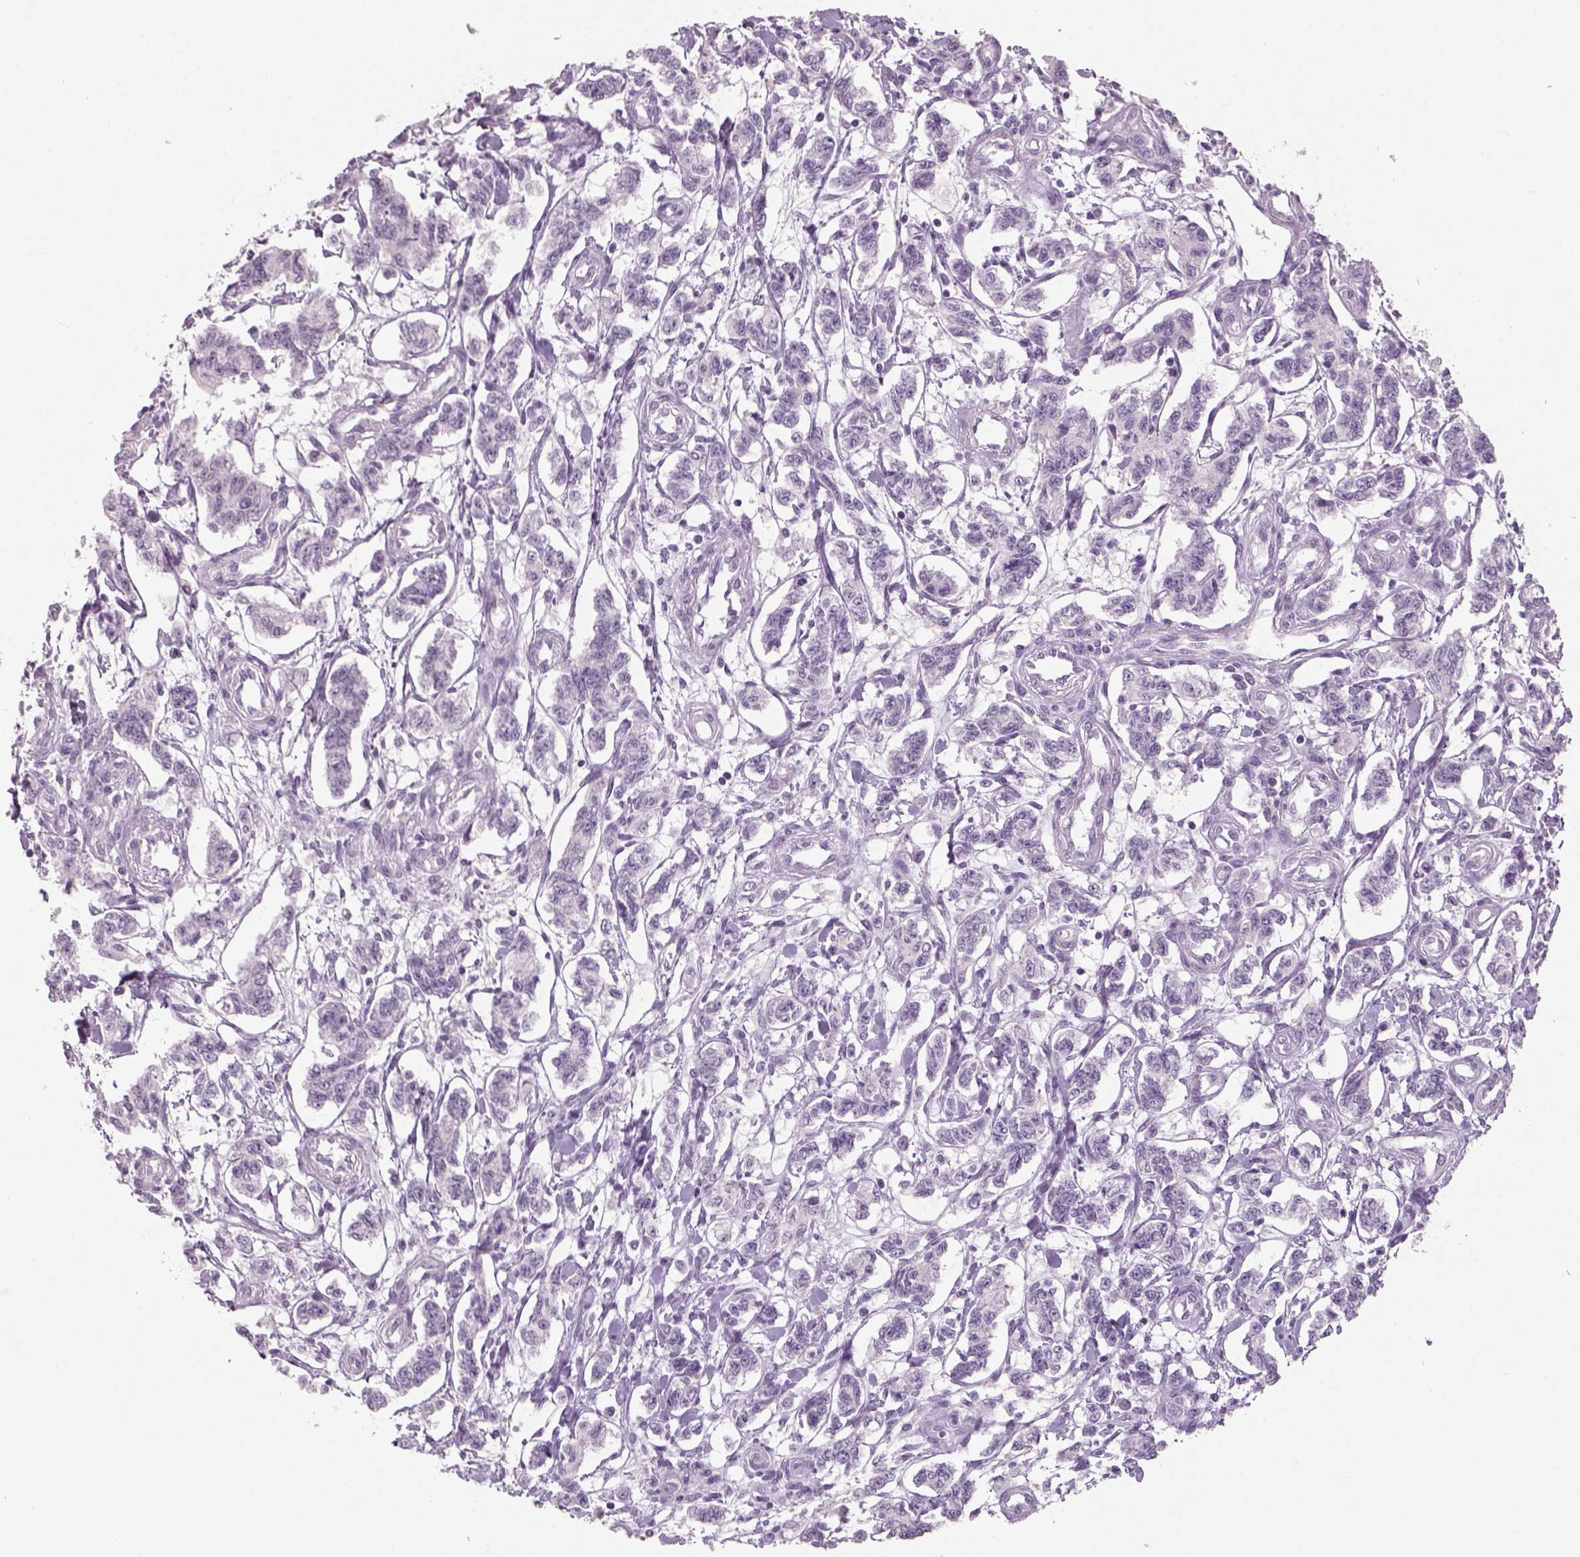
{"staining": {"intensity": "negative", "quantity": "none", "location": "none"}, "tissue": "carcinoid", "cell_type": "Tumor cells", "image_type": "cancer", "snomed": [{"axis": "morphology", "description": "Carcinoid, malignant, NOS"}, {"axis": "topography", "description": "Kidney"}], "caption": "A histopathology image of human carcinoid is negative for staining in tumor cells.", "gene": "SLC6A2", "patient": {"sex": "female", "age": 41}}